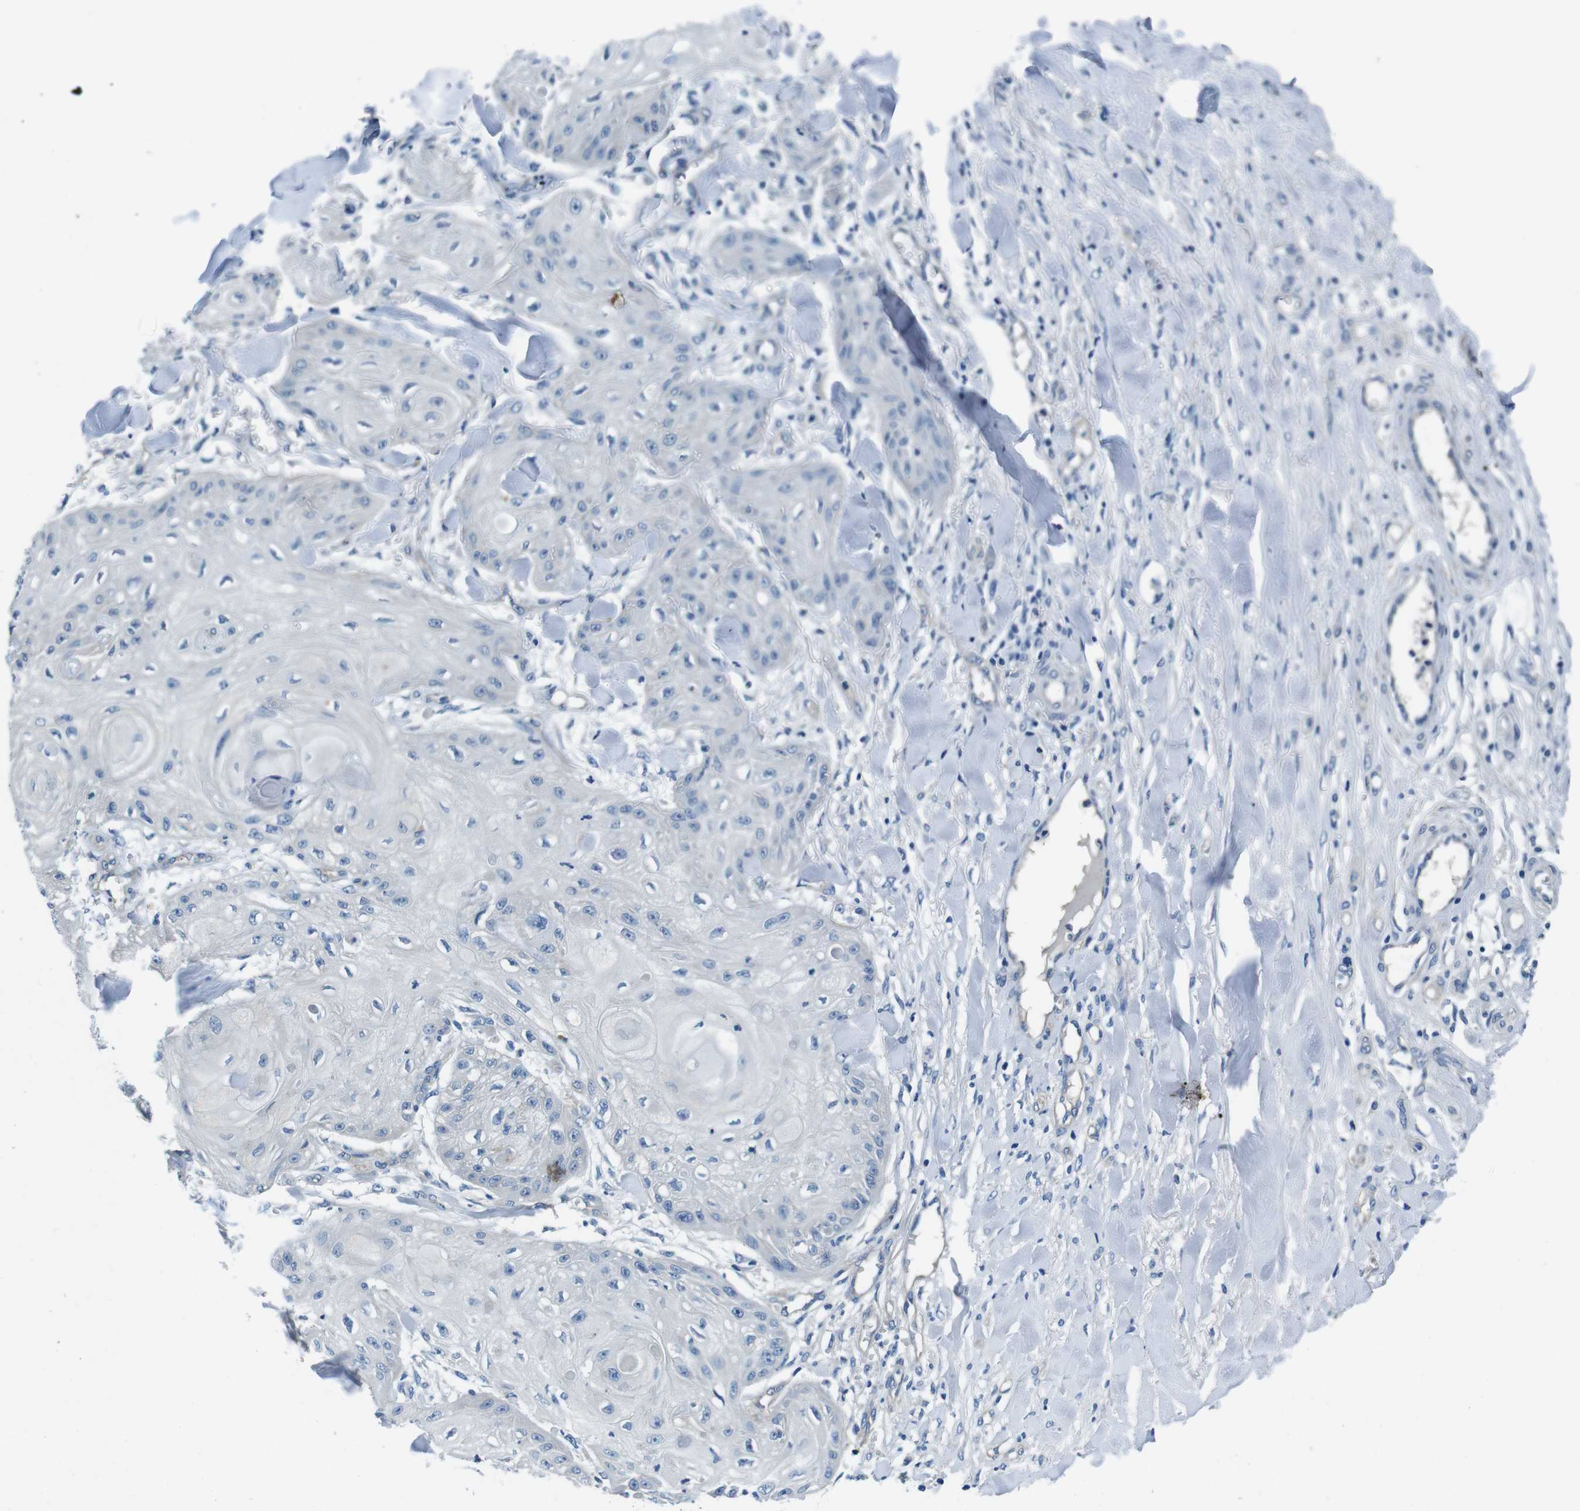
{"staining": {"intensity": "negative", "quantity": "none", "location": "none"}, "tissue": "skin cancer", "cell_type": "Tumor cells", "image_type": "cancer", "snomed": [{"axis": "morphology", "description": "Squamous cell carcinoma, NOS"}, {"axis": "topography", "description": "Skin"}], "caption": "IHC micrograph of neoplastic tissue: skin cancer stained with DAB reveals no significant protein expression in tumor cells.", "gene": "CASQ1", "patient": {"sex": "male", "age": 74}}